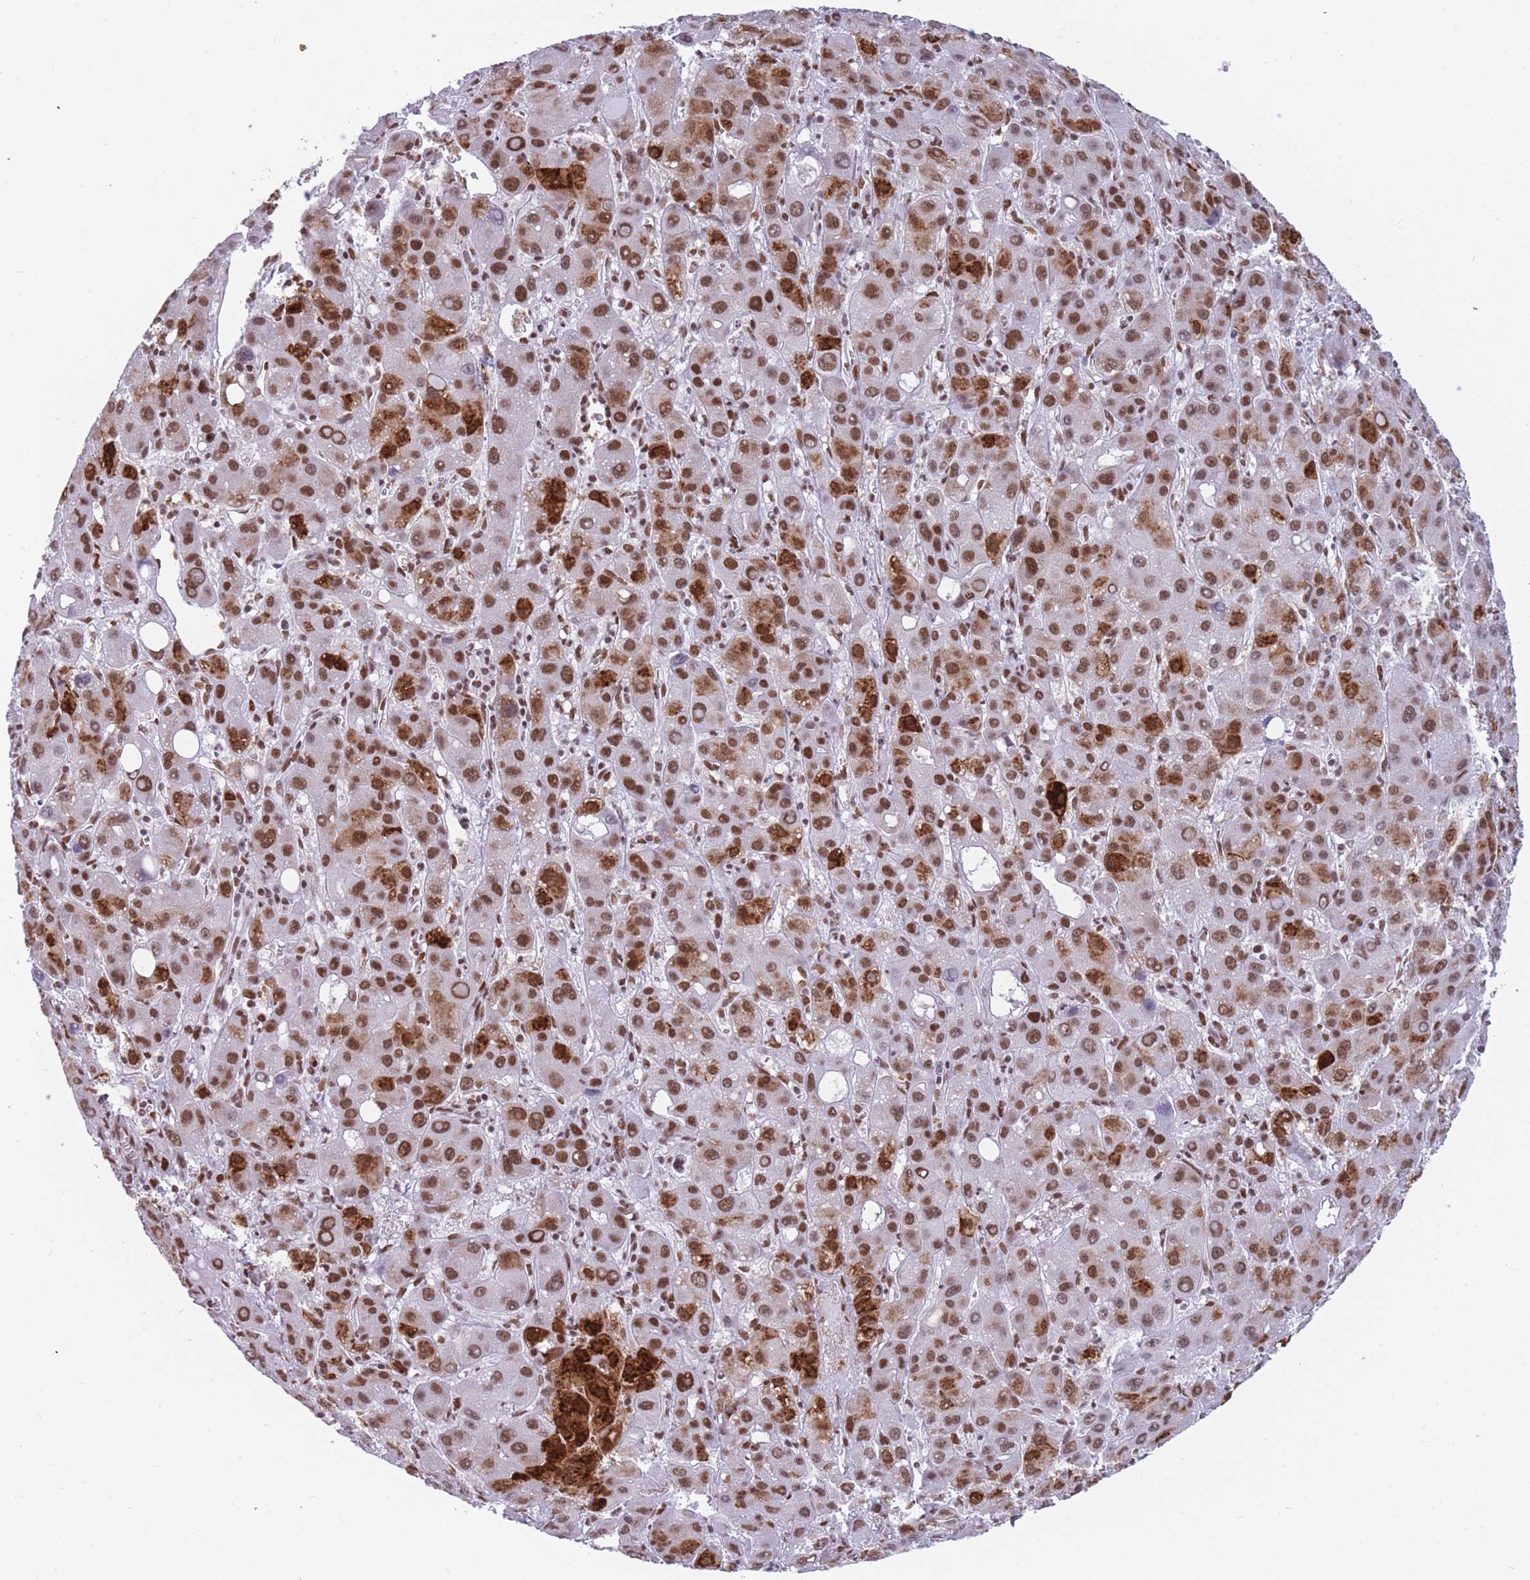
{"staining": {"intensity": "strong", "quantity": ">75%", "location": "cytoplasmic/membranous,nuclear"}, "tissue": "liver cancer", "cell_type": "Tumor cells", "image_type": "cancer", "snomed": [{"axis": "morphology", "description": "Carcinoma, Hepatocellular, NOS"}, {"axis": "topography", "description": "Liver"}], "caption": "About >75% of tumor cells in liver hepatocellular carcinoma demonstrate strong cytoplasmic/membranous and nuclear protein staining as visualized by brown immunohistochemical staining.", "gene": "HNRNPUL1", "patient": {"sex": "male", "age": 55}}